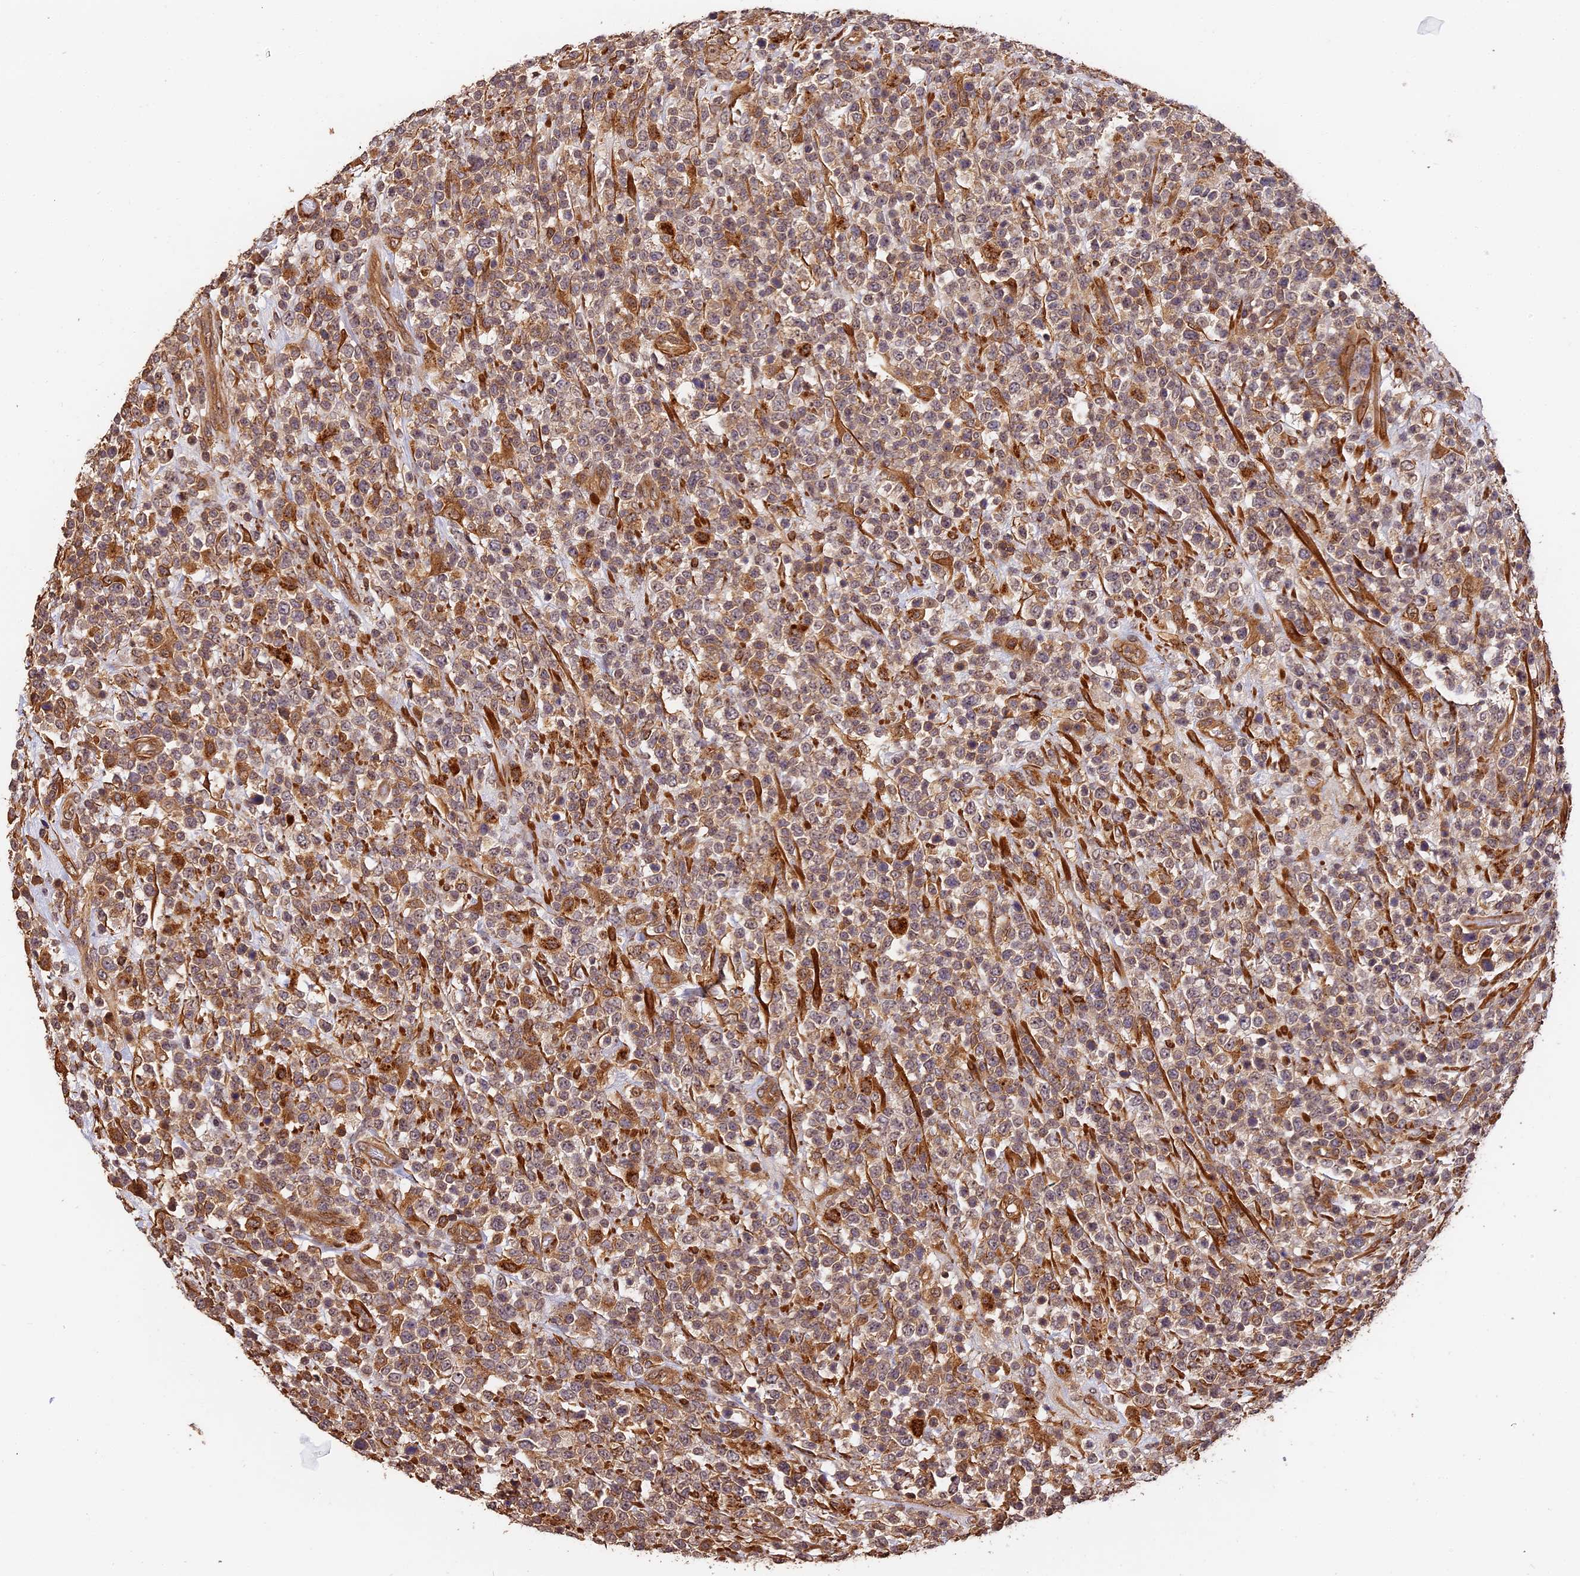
{"staining": {"intensity": "weak", "quantity": ">75%", "location": "cytoplasmic/membranous"}, "tissue": "lymphoma", "cell_type": "Tumor cells", "image_type": "cancer", "snomed": [{"axis": "morphology", "description": "Malignant lymphoma, non-Hodgkin's type, High grade"}, {"axis": "topography", "description": "Colon"}], "caption": "Immunohistochemical staining of malignant lymphoma, non-Hodgkin's type (high-grade) reveals weak cytoplasmic/membranous protein staining in about >75% of tumor cells.", "gene": "MMP15", "patient": {"sex": "female", "age": 53}}